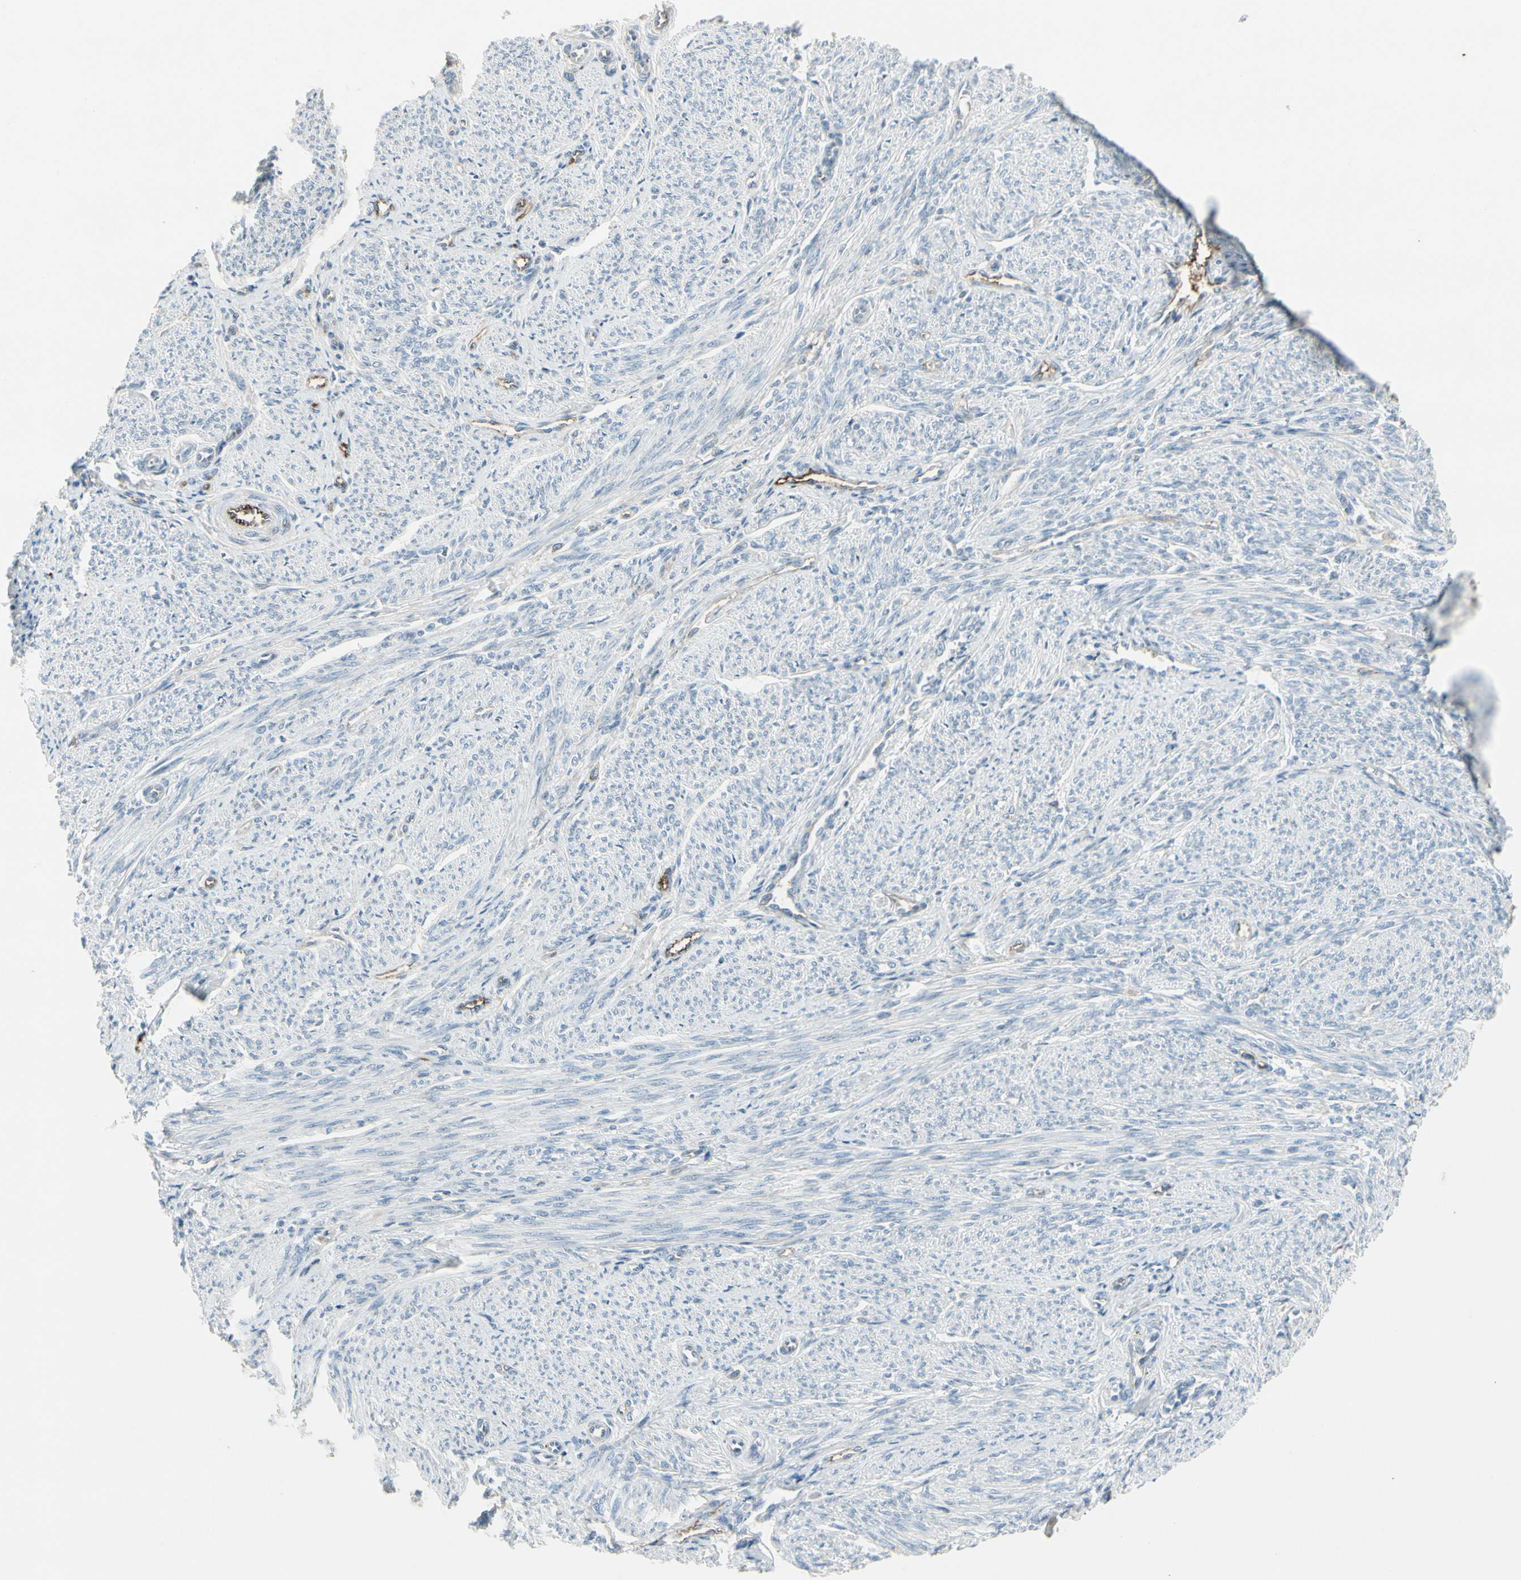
{"staining": {"intensity": "weak", "quantity": "<25%", "location": "nuclear"}, "tissue": "smooth muscle", "cell_type": "Smooth muscle cells", "image_type": "normal", "snomed": [{"axis": "morphology", "description": "Normal tissue, NOS"}, {"axis": "topography", "description": "Smooth muscle"}], "caption": "The micrograph displays no staining of smooth muscle cells in unremarkable smooth muscle.", "gene": "IGHM", "patient": {"sex": "female", "age": 65}}